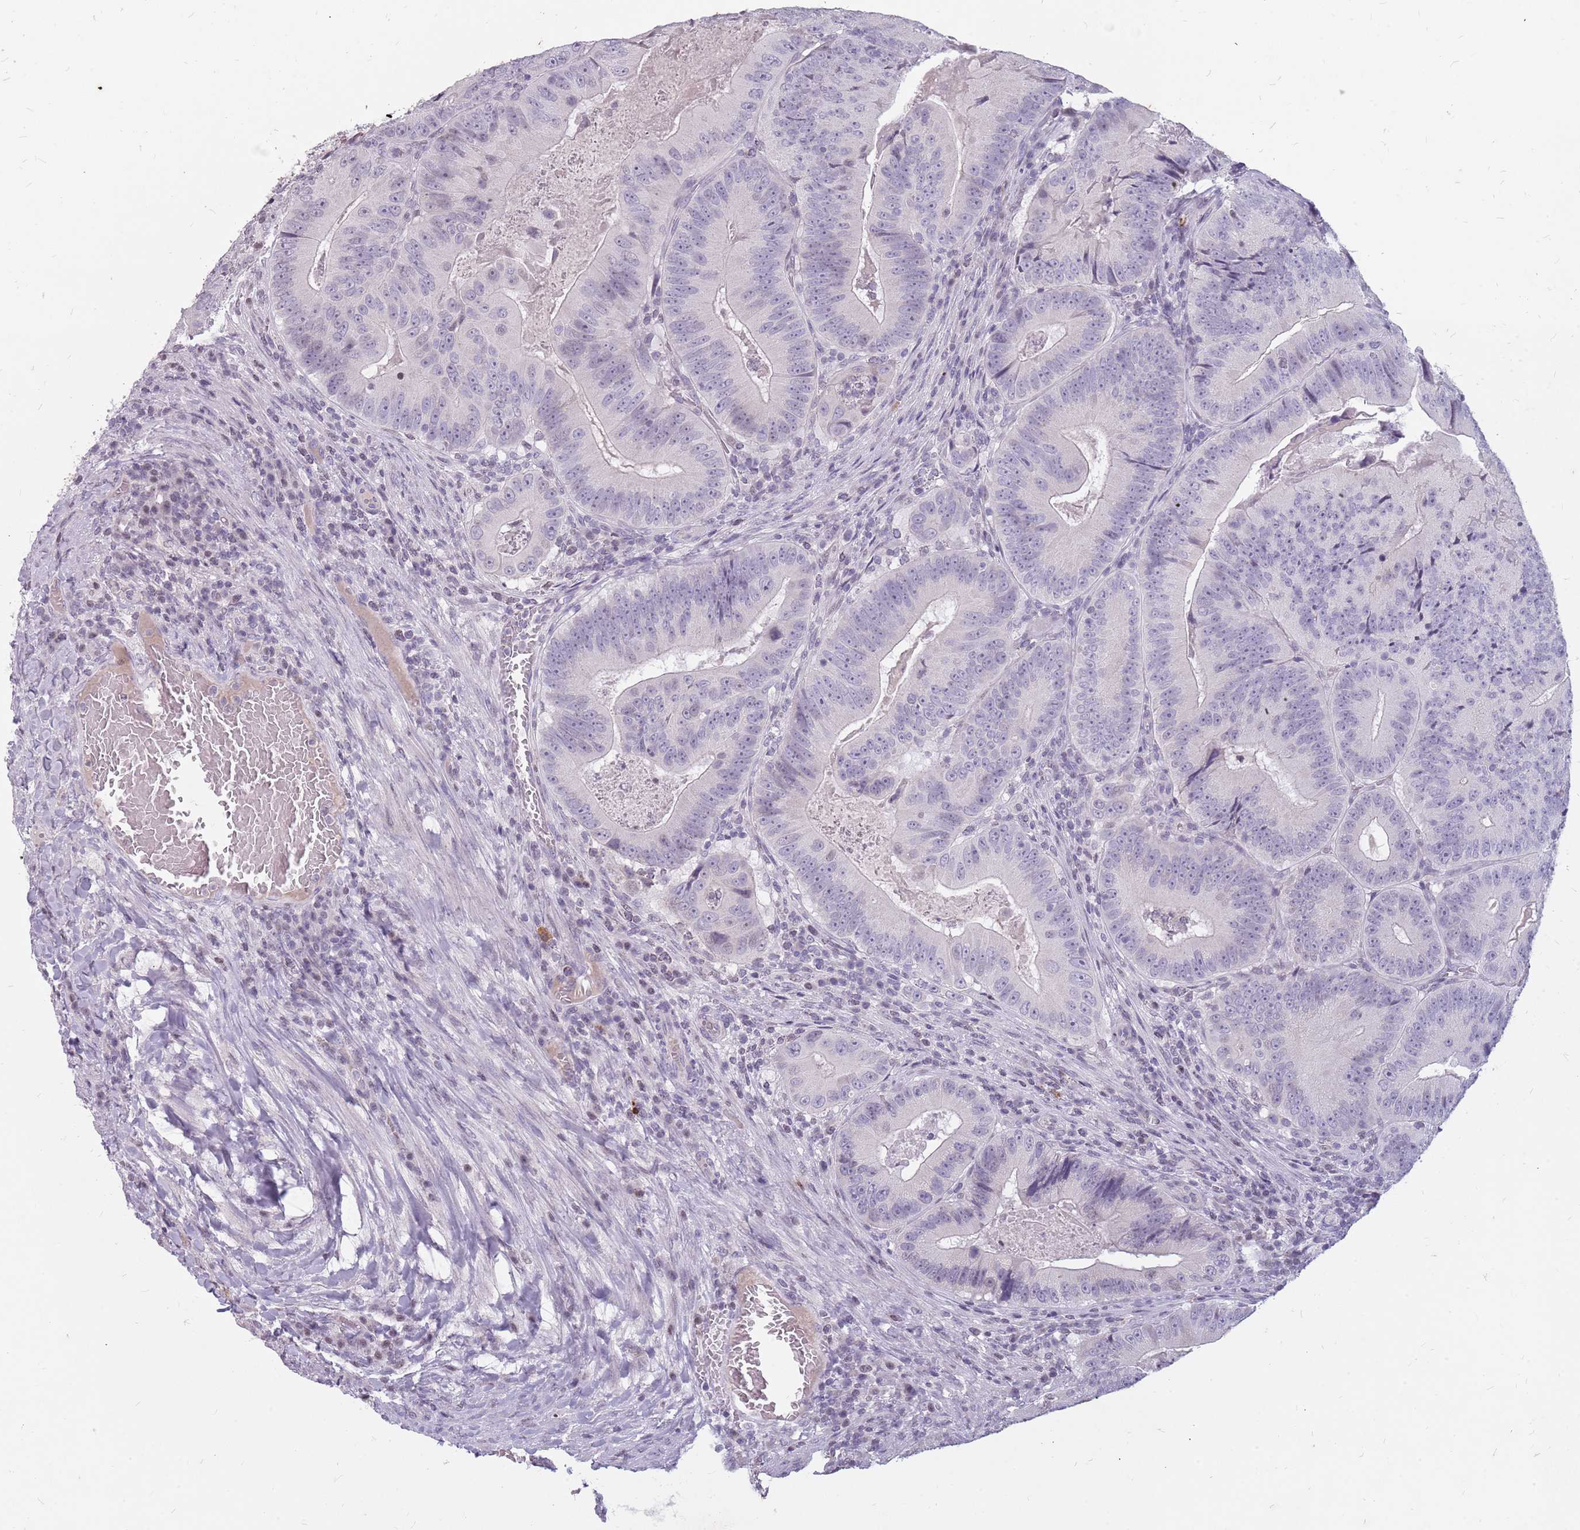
{"staining": {"intensity": "negative", "quantity": "none", "location": "none"}, "tissue": "colorectal cancer", "cell_type": "Tumor cells", "image_type": "cancer", "snomed": [{"axis": "morphology", "description": "Adenocarcinoma, NOS"}, {"axis": "topography", "description": "Colon"}], "caption": "Tumor cells are negative for brown protein staining in colorectal cancer.", "gene": "NEK6", "patient": {"sex": "female", "age": 86}}